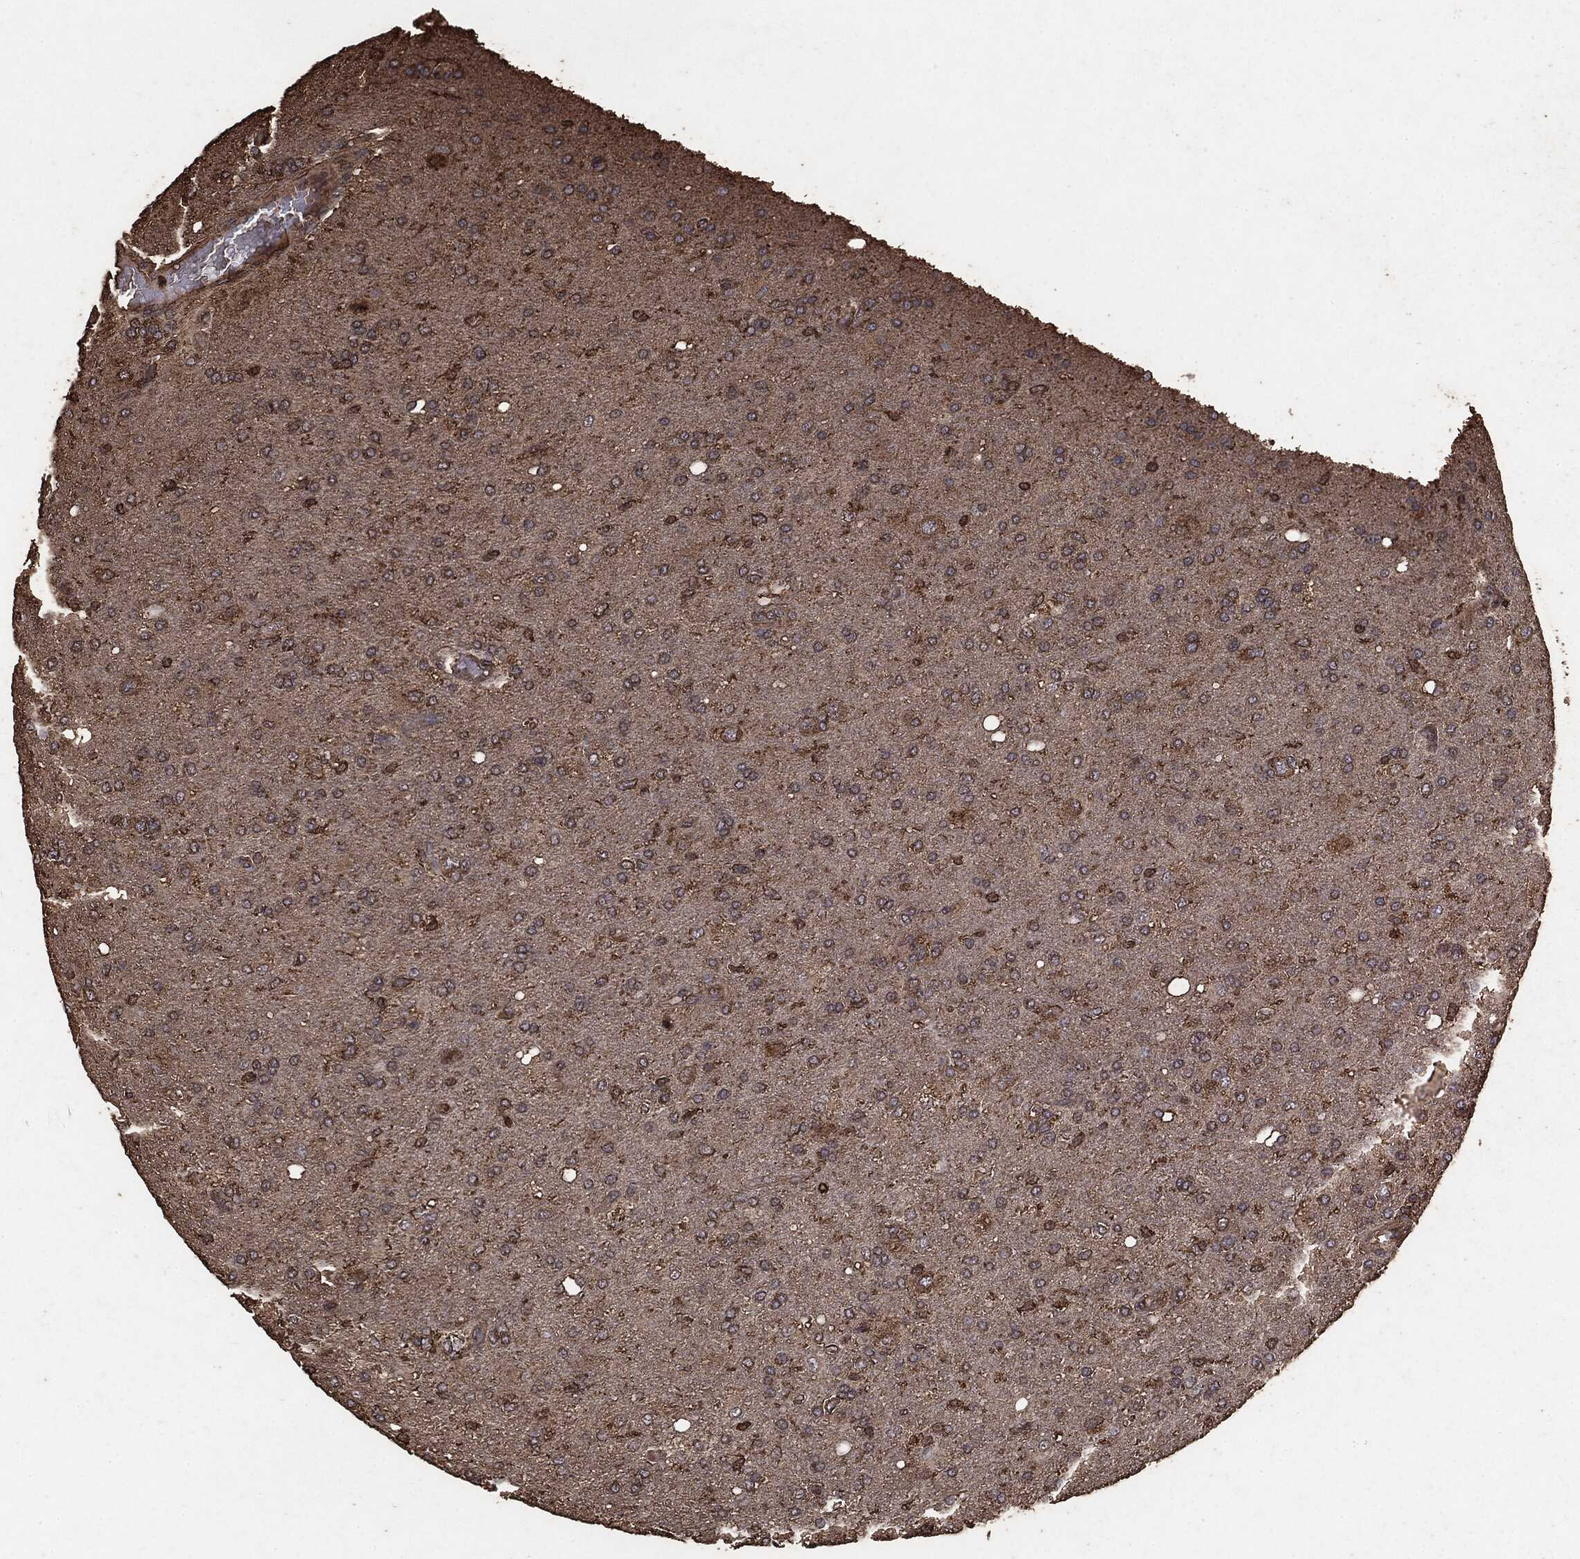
{"staining": {"intensity": "moderate", "quantity": ">75%", "location": "cytoplasmic/membranous"}, "tissue": "glioma", "cell_type": "Tumor cells", "image_type": "cancer", "snomed": [{"axis": "morphology", "description": "Glioma, malignant, High grade"}, {"axis": "topography", "description": "Cerebral cortex"}], "caption": "Tumor cells reveal medium levels of moderate cytoplasmic/membranous expression in about >75% of cells in human malignant glioma (high-grade). The staining was performed using DAB (3,3'-diaminobenzidine) to visualize the protein expression in brown, while the nuclei were stained in blue with hematoxylin (Magnification: 20x).", "gene": "MTOR", "patient": {"sex": "male", "age": 70}}